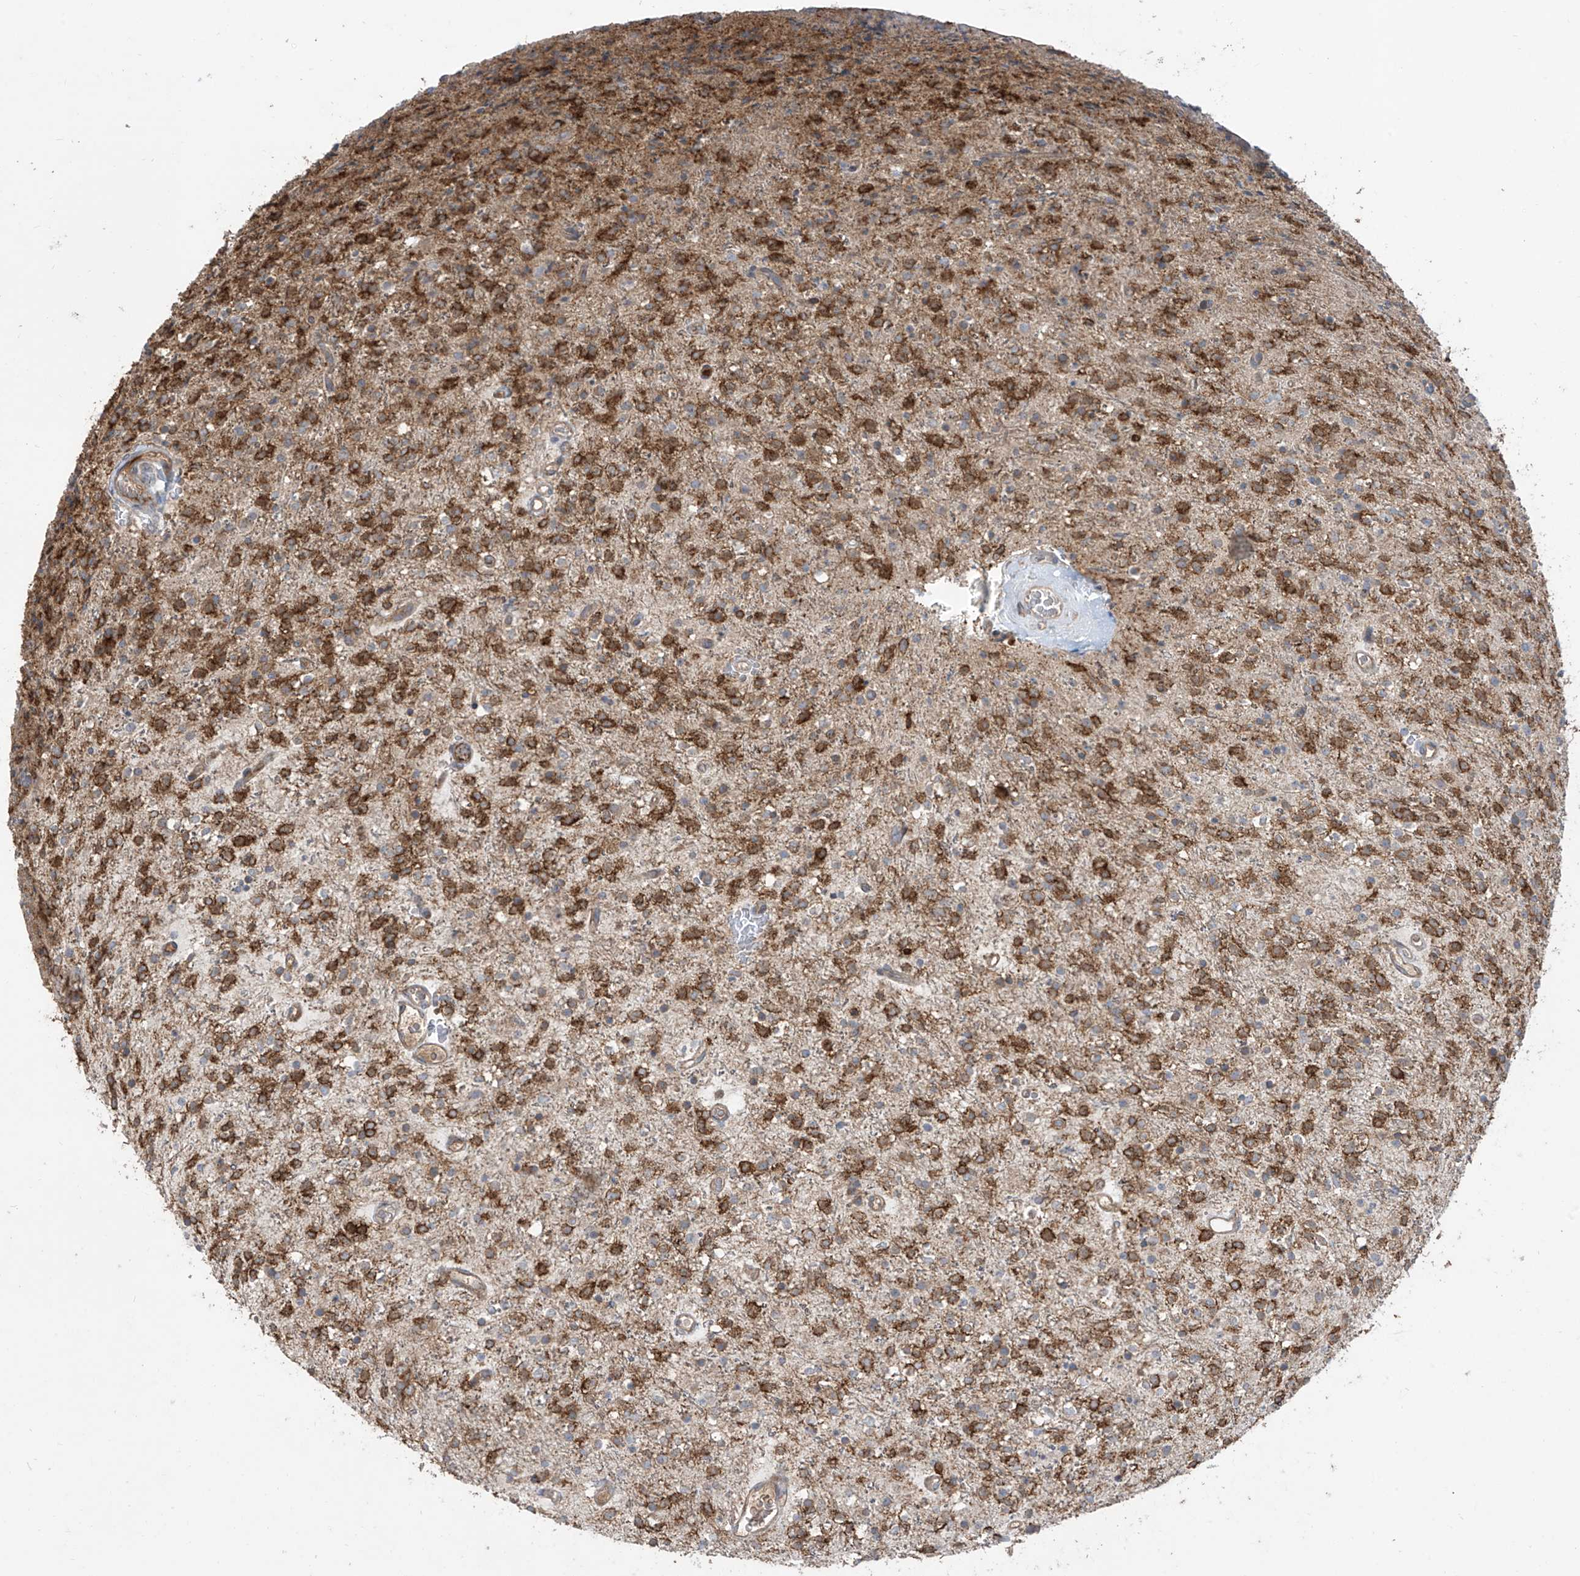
{"staining": {"intensity": "moderate", "quantity": ">75%", "location": "cytoplasmic/membranous"}, "tissue": "glioma", "cell_type": "Tumor cells", "image_type": "cancer", "snomed": [{"axis": "morphology", "description": "Glioma, malignant, High grade"}, {"axis": "topography", "description": "Brain"}], "caption": "An image showing moderate cytoplasmic/membranous staining in about >75% of tumor cells in glioma, as visualized by brown immunohistochemical staining.", "gene": "ABTB1", "patient": {"sex": "male", "age": 34}}